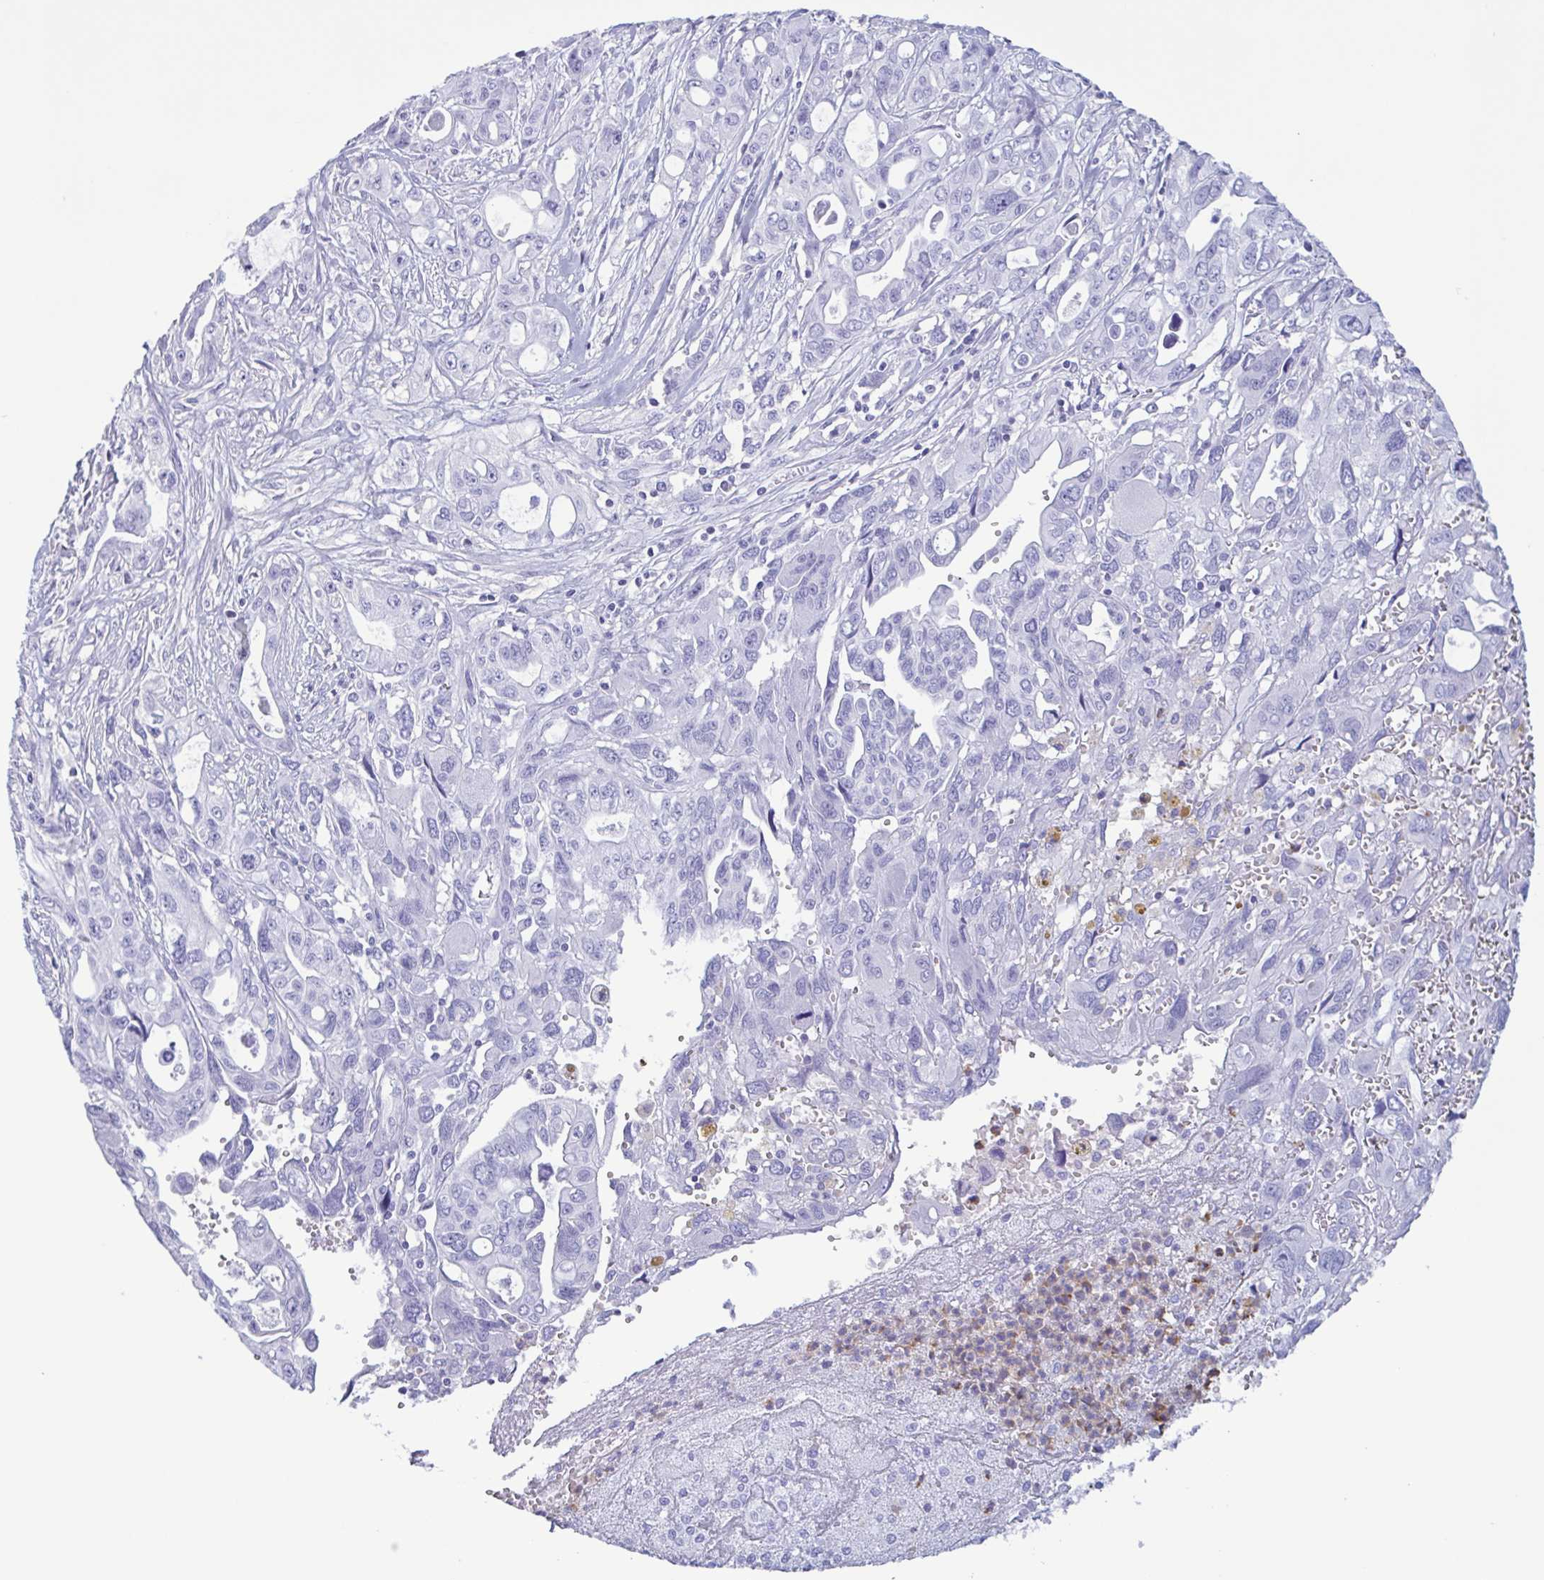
{"staining": {"intensity": "negative", "quantity": "none", "location": "none"}, "tissue": "pancreatic cancer", "cell_type": "Tumor cells", "image_type": "cancer", "snomed": [{"axis": "morphology", "description": "Adenocarcinoma, NOS"}, {"axis": "topography", "description": "Pancreas"}], "caption": "A micrograph of pancreatic cancer stained for a protein reveals no brown staining in tumor cells.", "gene": "LTF", "patient": {"sex": "female", "age": 47}}